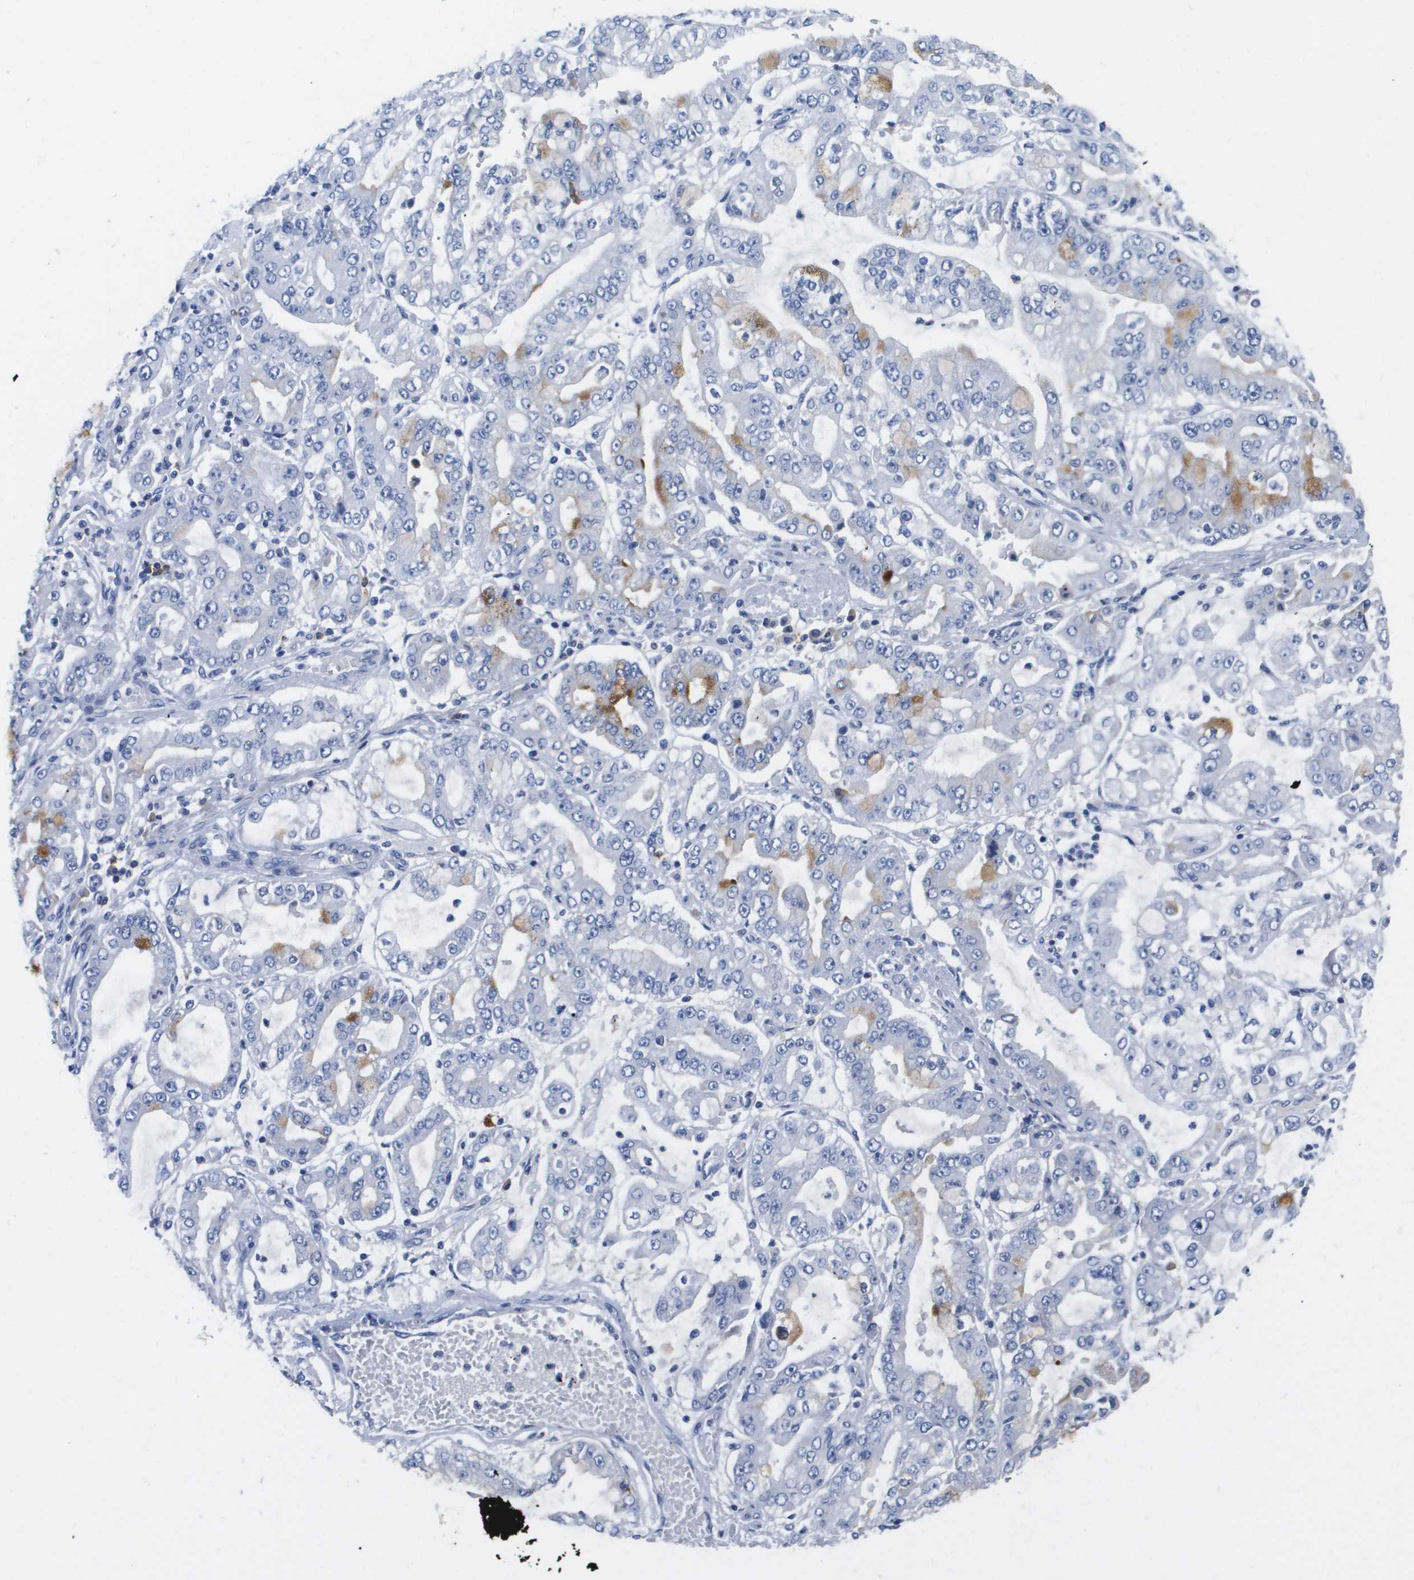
{"staining": {"intensity": "moderate", "quantity": "<25%", "location": "cytoplasmic/membranous"}, "tissue": "stomach cancer", "cell_type": "Tumor cells", "image_type": "cancer", "snomed": [{"axis": "morphology", "description": "Adenocarcinoma, NOS"}, {"axis": "topography", "description": "Stomach"}], "caption": "A brown stain shows moderate cytoplasmic/membranous positivity of a protein in human stomach cancer tumor cells.", "gene": "MS4A1", "patient": {"sex": "male", "age": 76}}